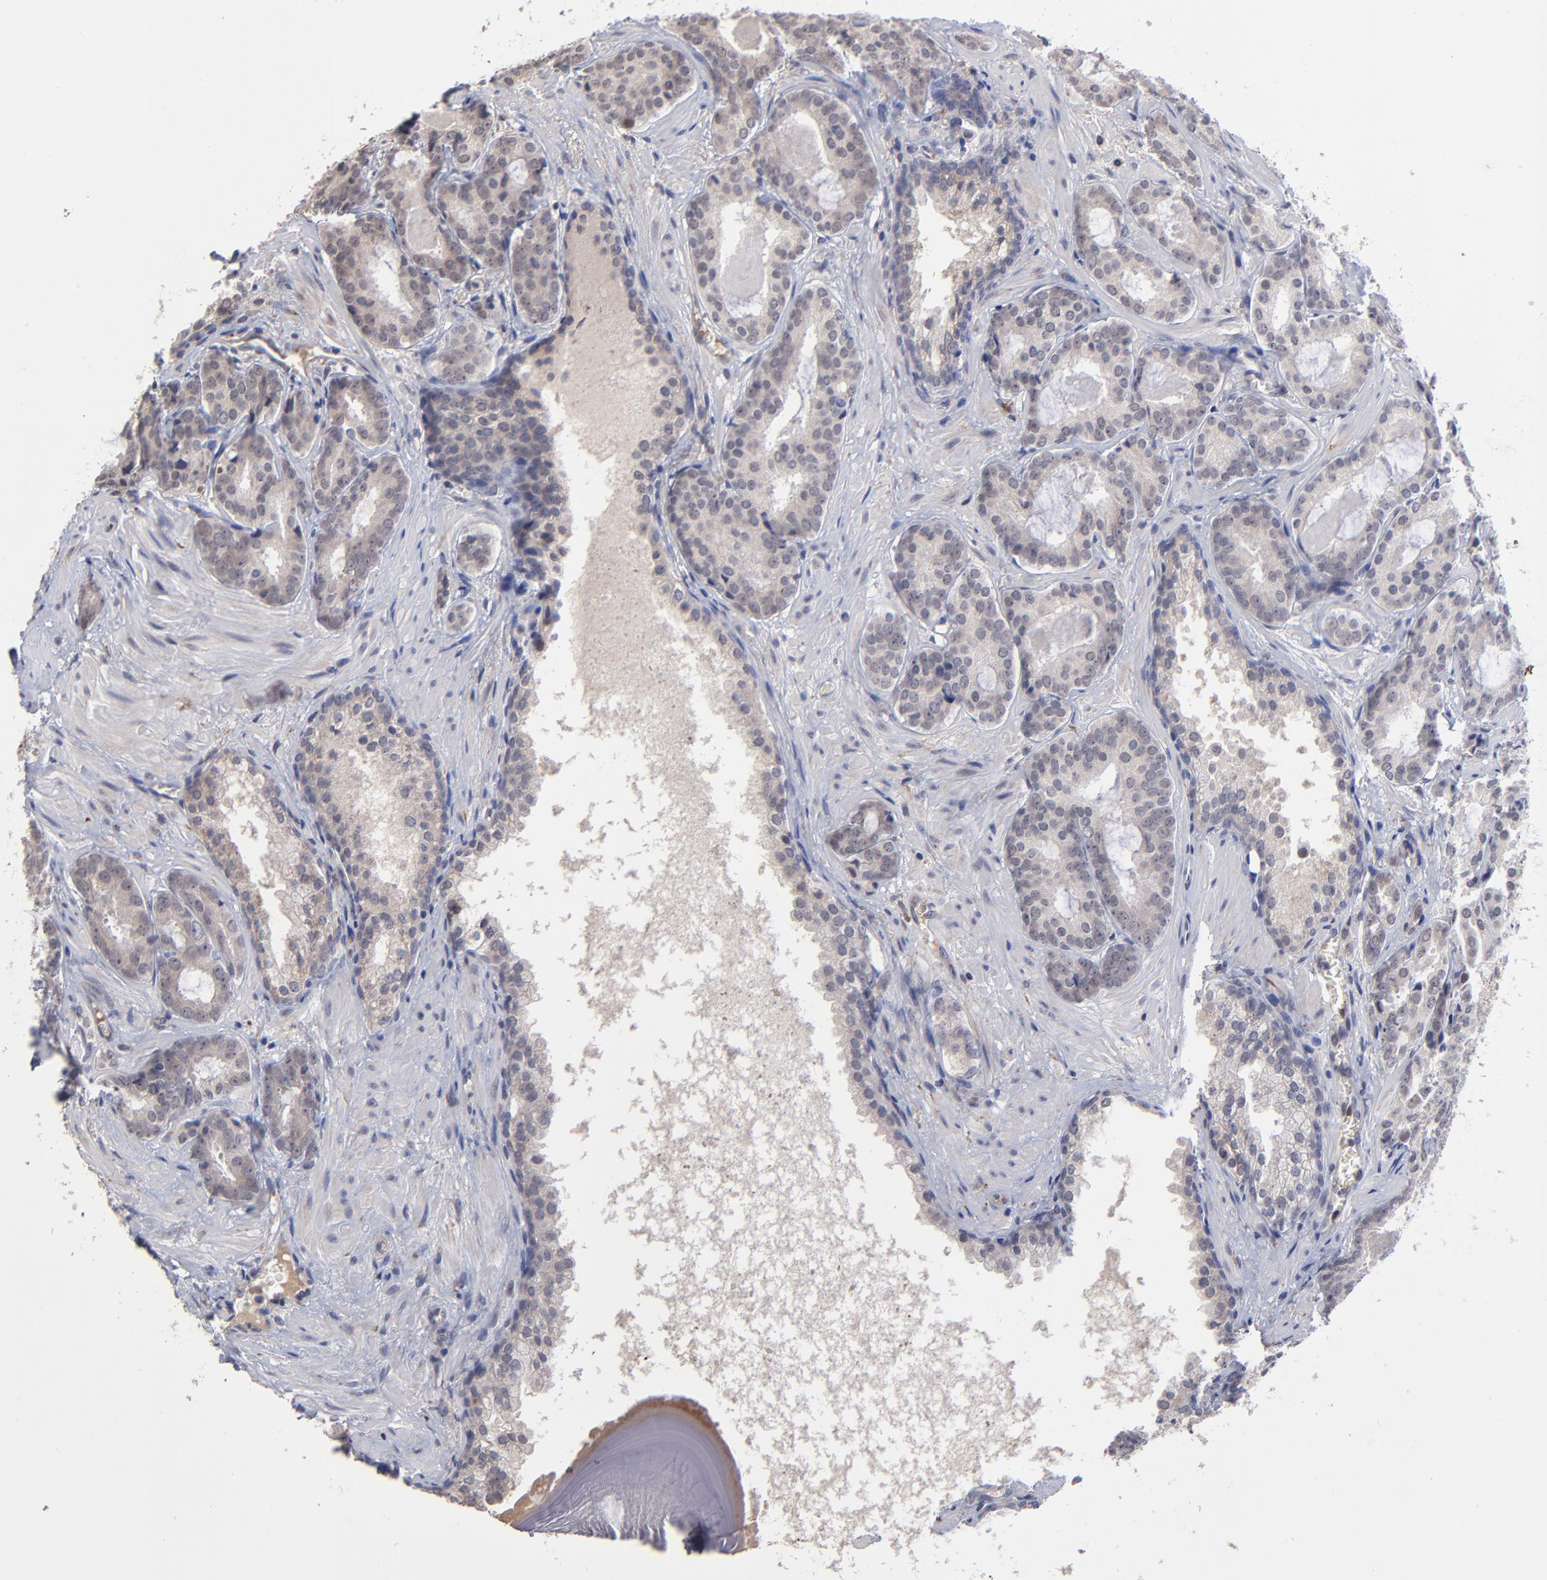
{"staining": {"intensity": "weak", "quantity": ">75%", "location": "cytoplasmic/membranous"}, "tissue": "prostate cancer", "cell_type": "Tumor cells", "image_type": "cancer", "snomed": [{"axis": "morphology", "description": "Adenocarcinoma, Medium grade"}, {"axis": "topography", "description": "Prostate"}], "caption": "Immunohistochemical staining of human prostate cancer shows low levels of weak cytoplasmic/membranous expression in approximately >75% of tumor cells.", "gene": "CHL1", "patient": {"sex": "male", "age": 64}}